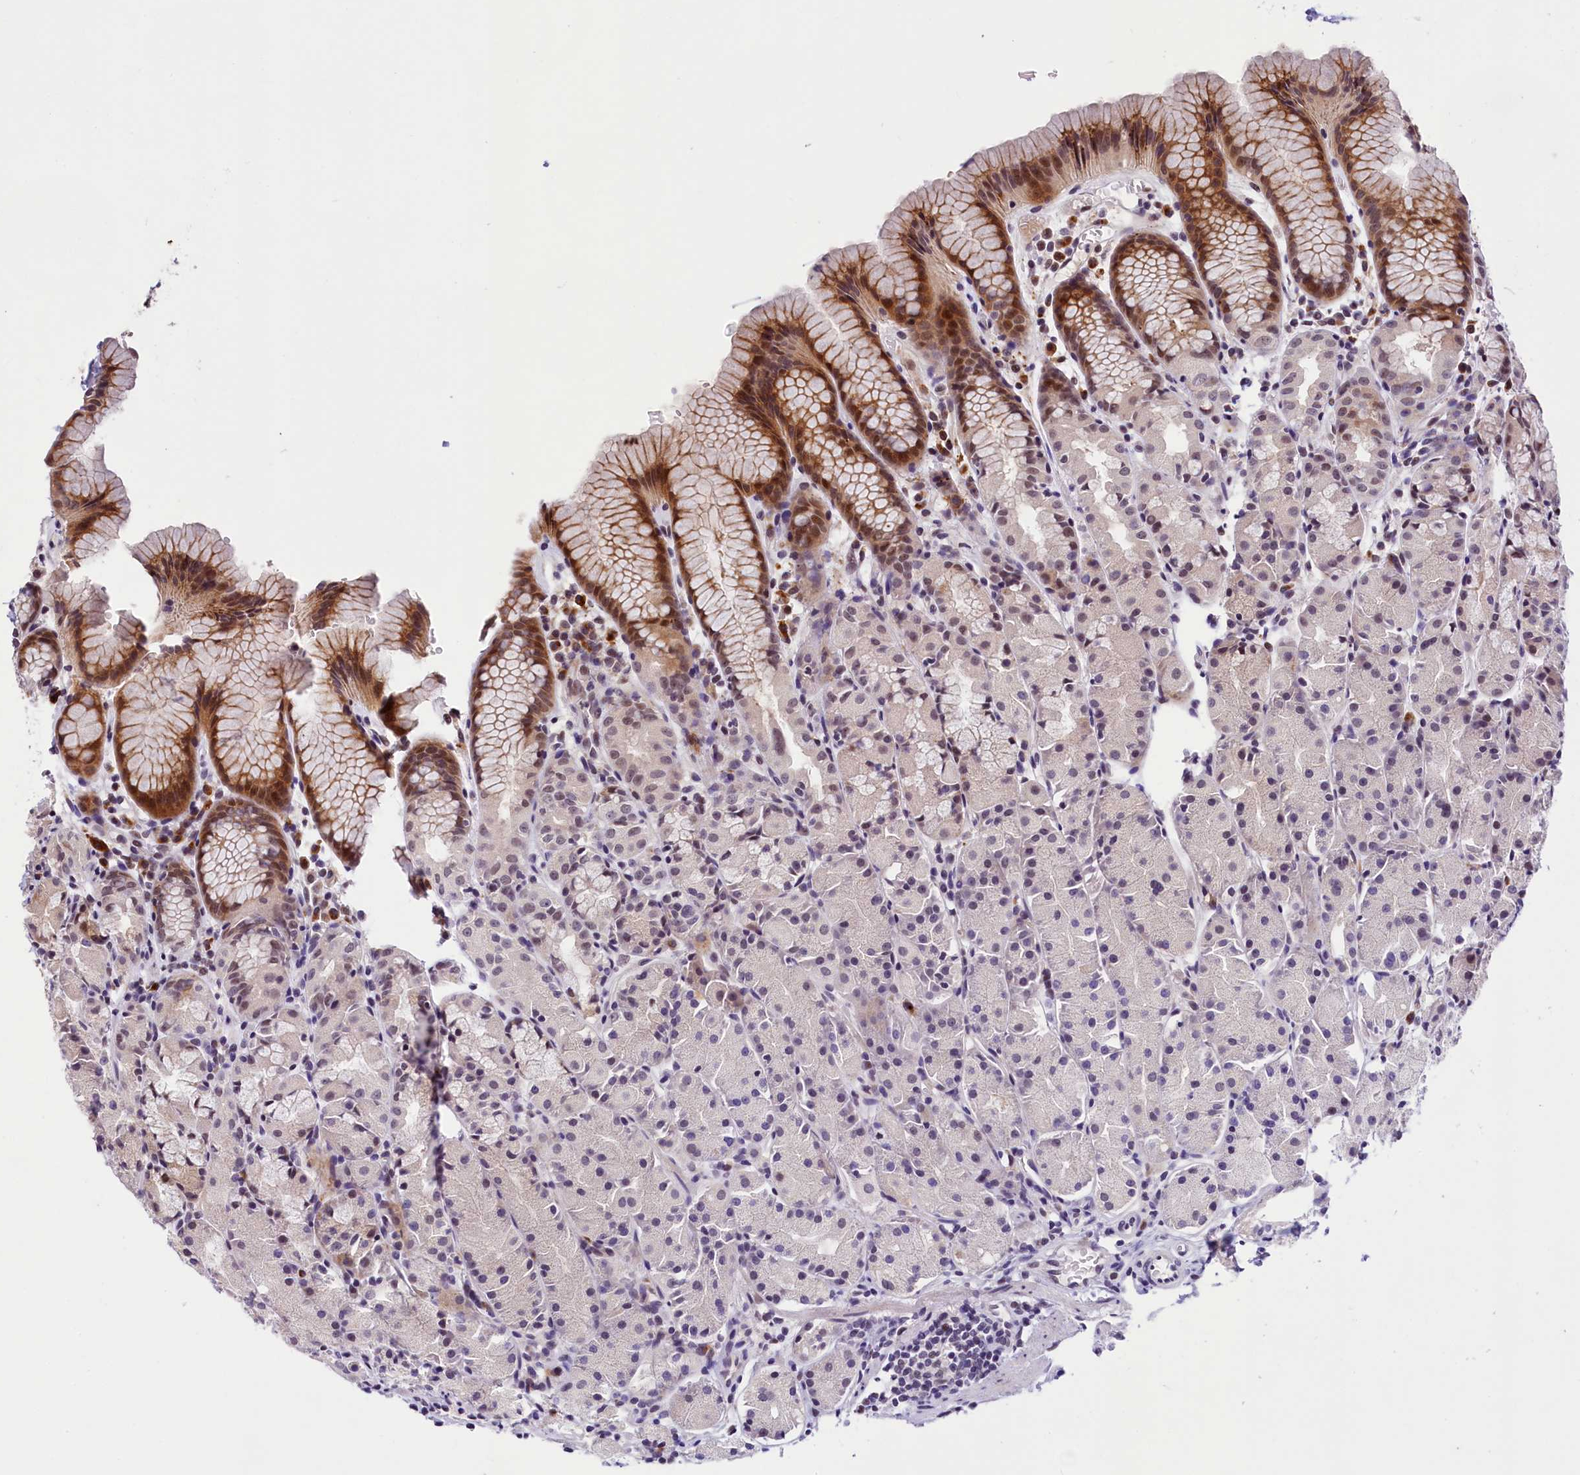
{"staining": {"intensity": "moderate", "quantity": "<25%", "location": "cytoplasmic/membranous,nuclear"}, "tissue": "stomach", "cell_type": "Glandular cells", "image_type": "normal", "snomed": [{"axis": "morphology", "description": "Normal tissue, NOS"}, {"axis": "topography", "description": "Stomach, upper"}], "caption": "High-power microscopy captured an immunohistochemistry image of unremarkable stomach, revealing moderate cytoplasmic/membranous,nuclear expression in about <25% of glandular cells.", "gene": "FBXO45", "patient": {"sex": "male", "age": 47}}